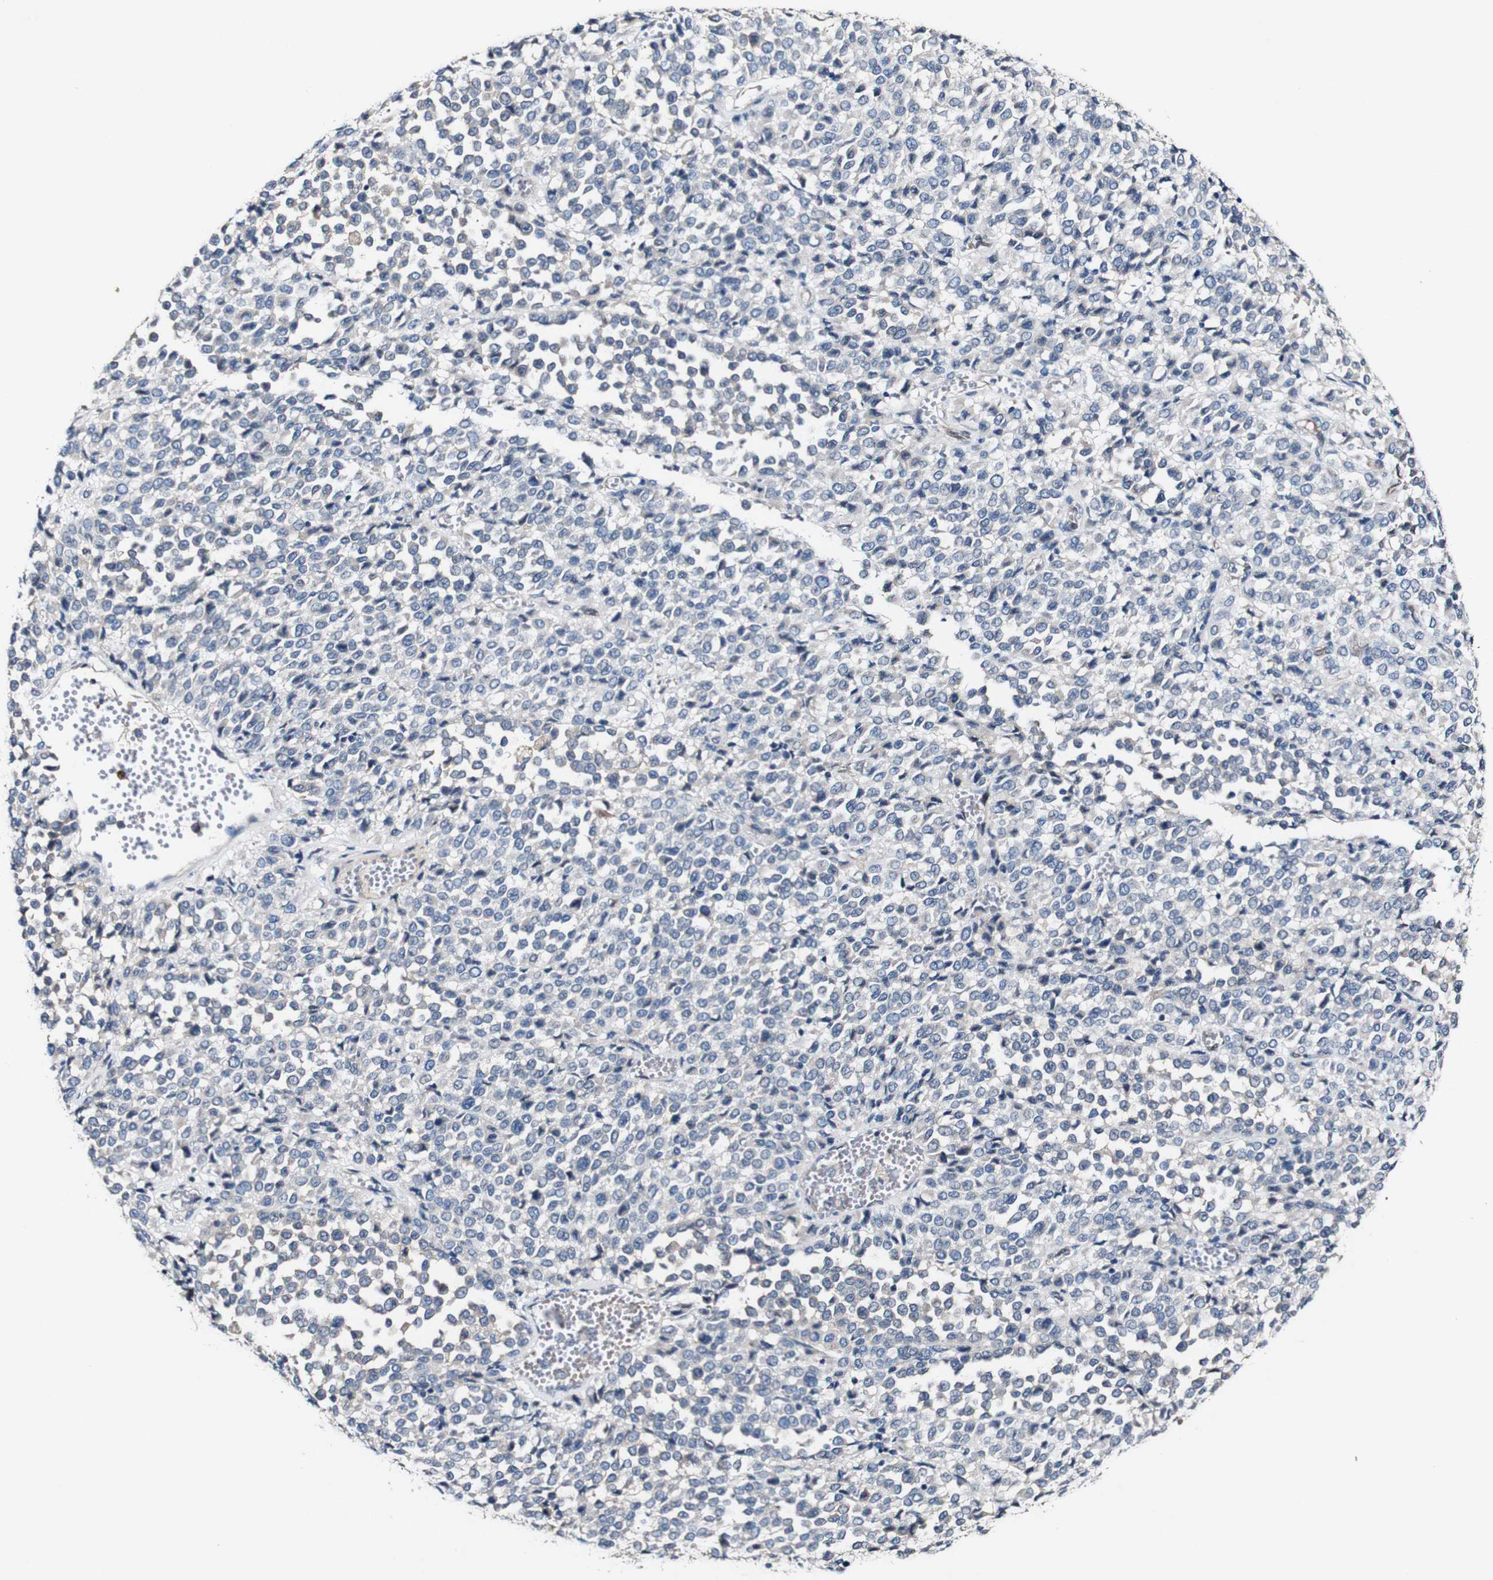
{"staining": {"intensity": "negative", "quantity": "none", "location": "none"}, "tissue": "melanoma", "cell_type": "Tumor cells", "image_type": "cancer", "snomed": [{"axis": "morphology", "description": "Malignant melanoma, Metastatic site"}, {"axis": "topography", "description": "Pancreas"}], "caption": "Immunohistochemistry of melanoma shows no staining in tumor cells.", "gene": "GRAMD1A", "patient": {"sex": "female", "age": 30}}